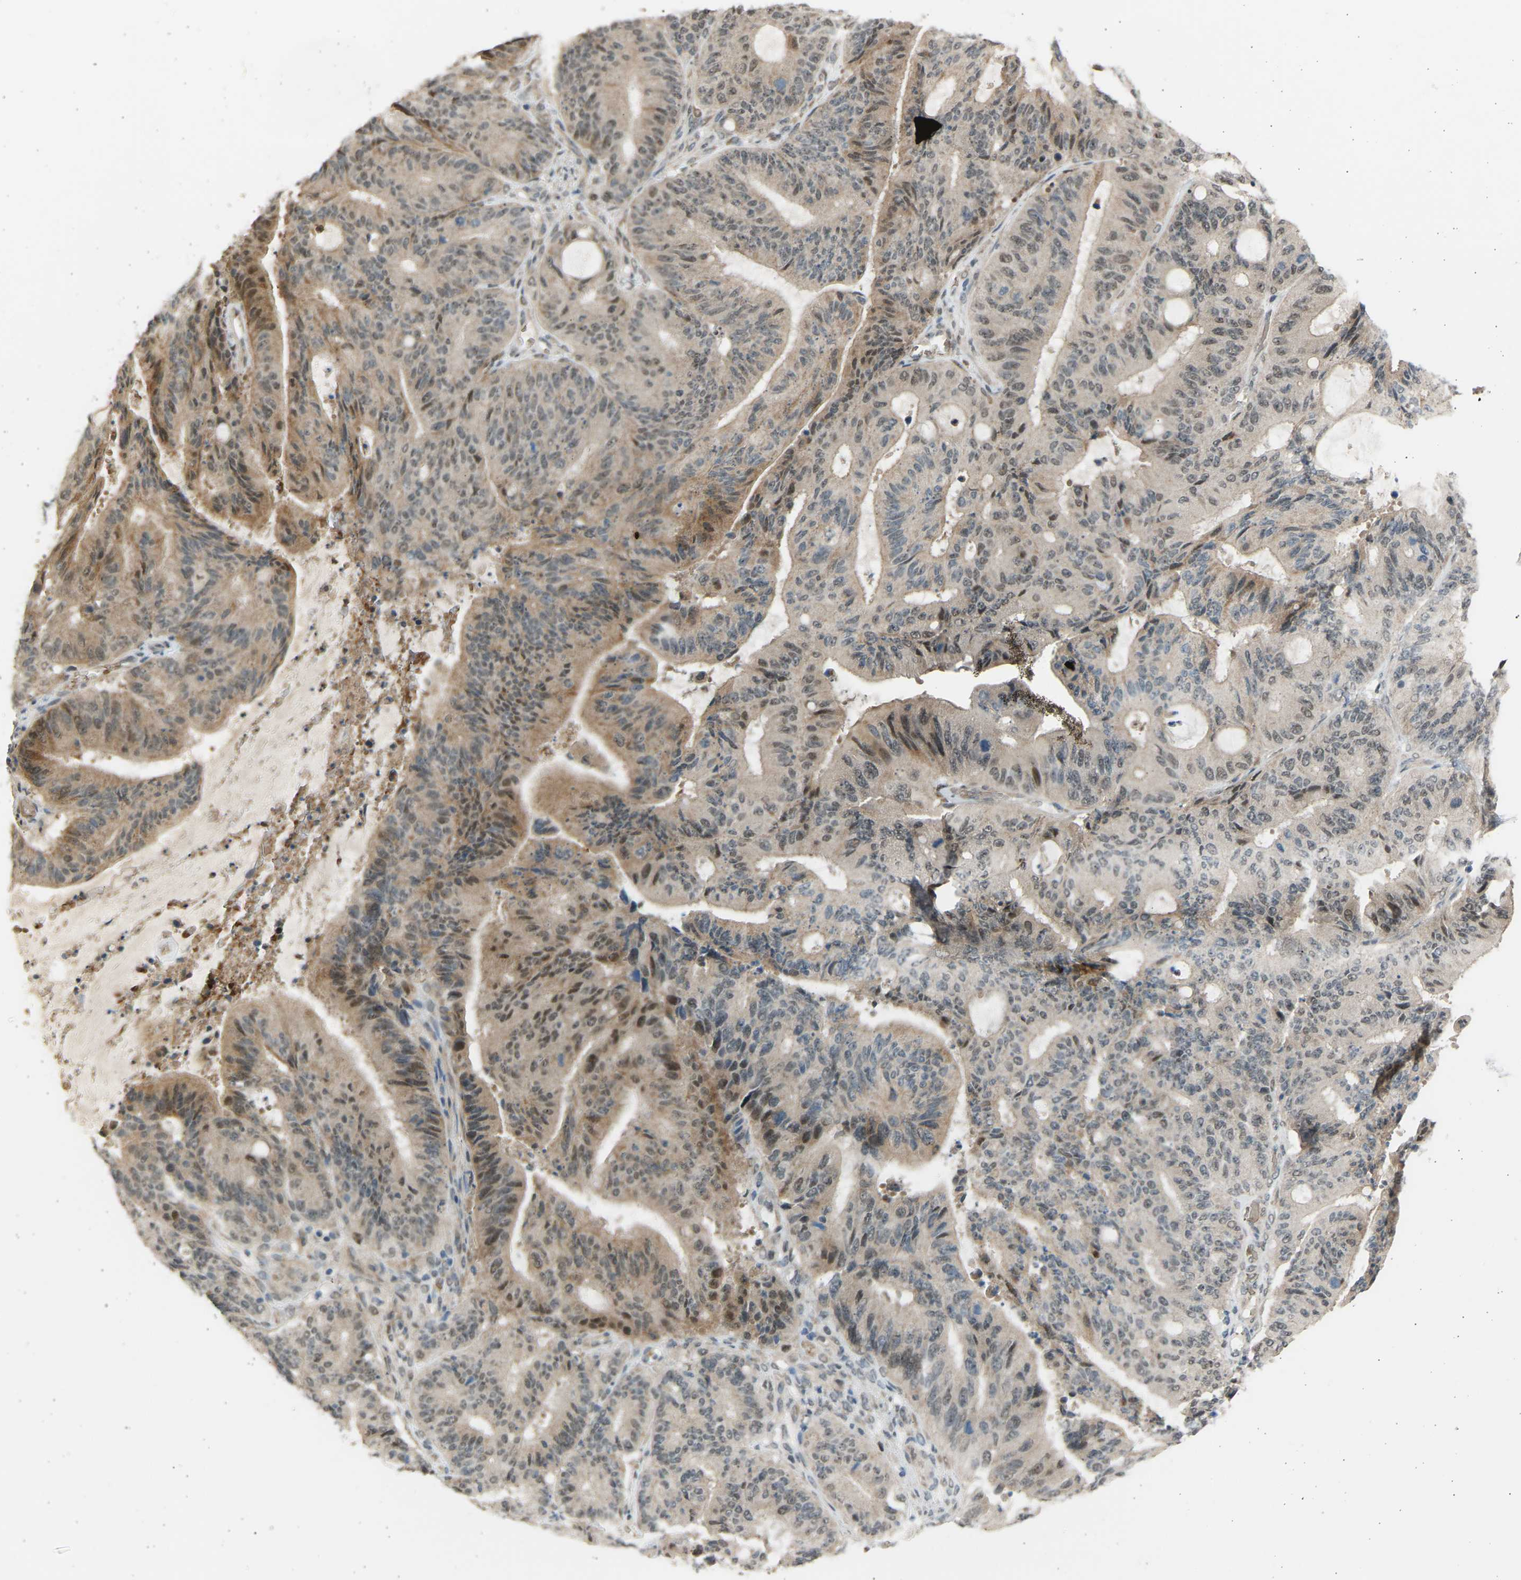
{"staining": {"intensity": "weak", "quantity": "25%-75%", "location": "cytoplasmic/membranous,nuclear"}, "tissue": "liver cancer", "cell_type": "Tumor cells", "image_type": "cancer", "snomed": [{"axis": "morphology", "description": "Cholangiocarcinoma"}, {"axis": "topography", "description": "Liver"}], "caption": "Liver cancer (cholangiocarcinoma) stained for a protein shows weak cytoplasmic/membranous and nuclear positivity in tumor cells.", "gene": "BIRC2", "patient": {"sex": "female", "age": 73}}